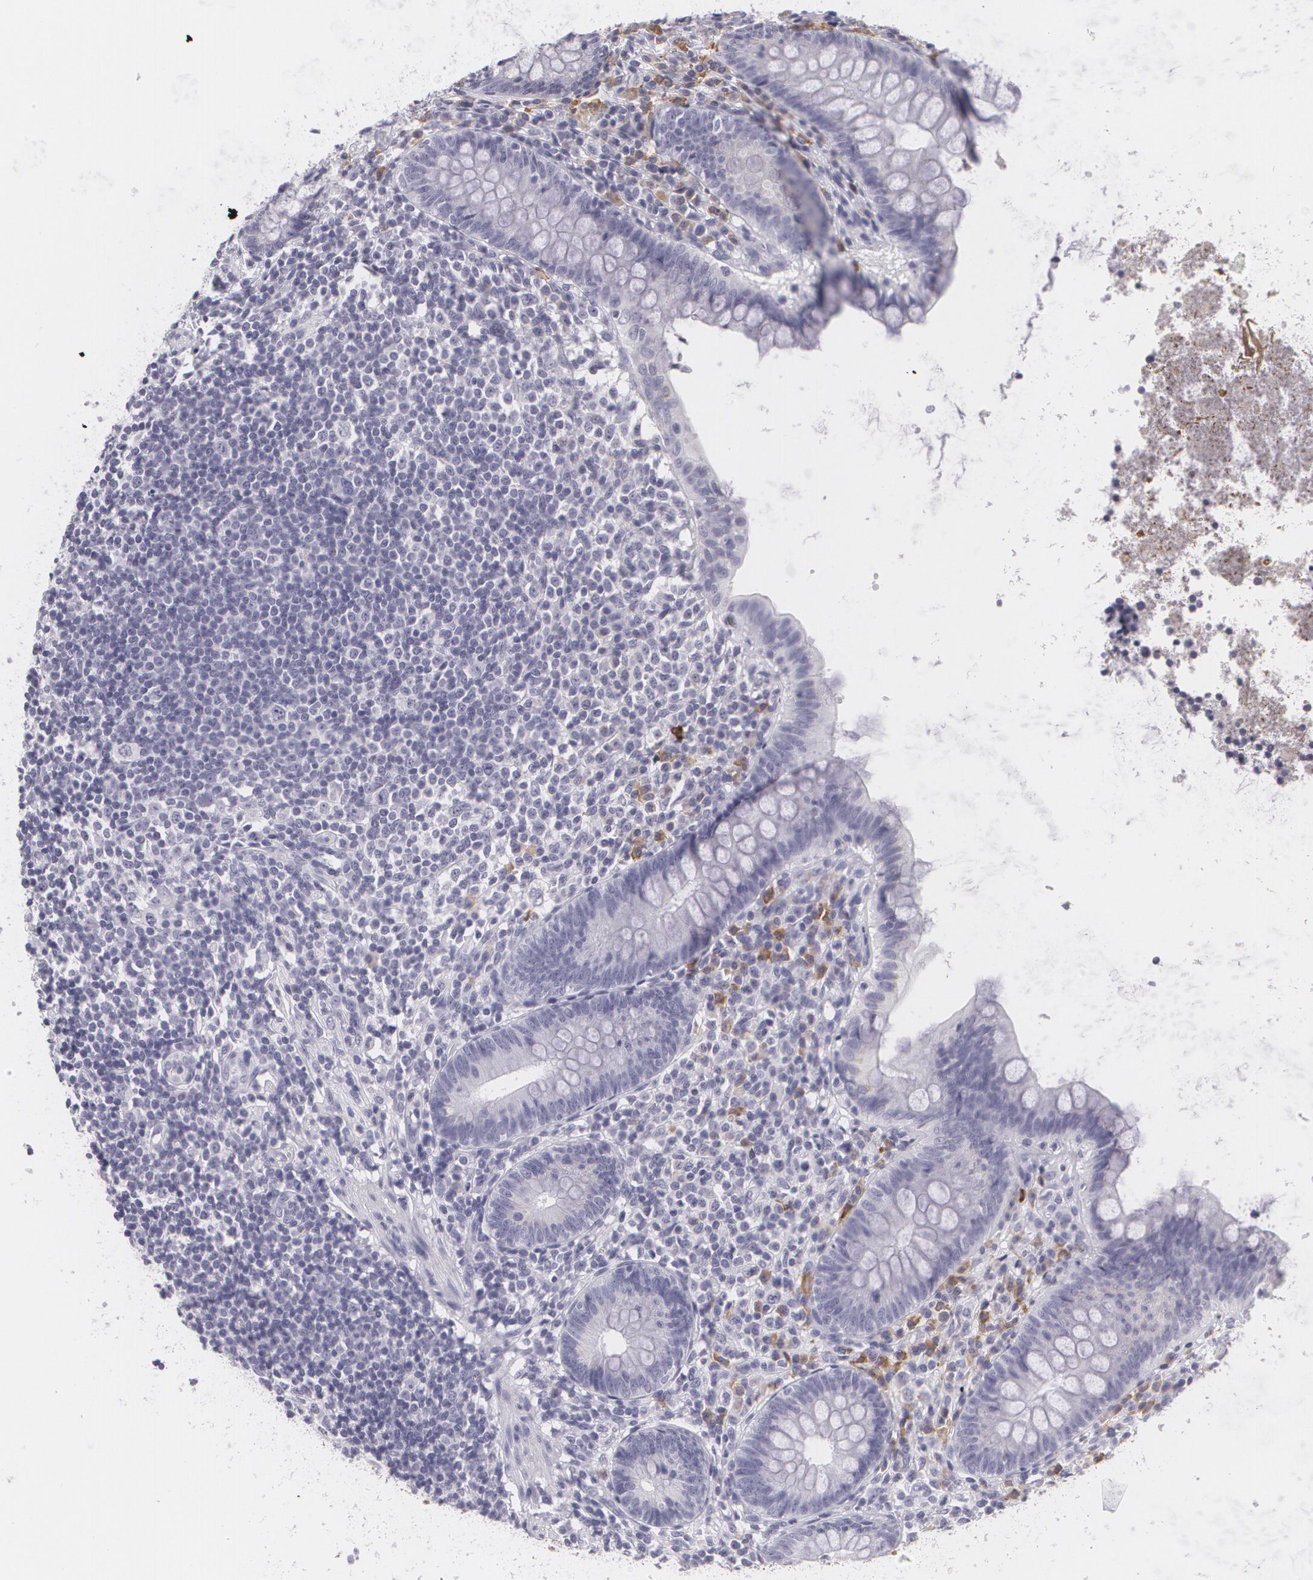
{"staining": {"intensity": "negative", "quantity": "none", "location": "none"}, "tissue": "appendix", "cell_type": "Glandular cells", "image_type": "normal", "snomed": [{"axis": "morphology", "description": "Normal tissue, NOS"}, {"axis": "topography", "description": "Appendix"}], "caption": "Unremarkable appendix was stained to show a protein in brown. There is no significant expression in glandular cells.", "gene": "MAP2", "patient": {"sex": "female", "age": 66}}